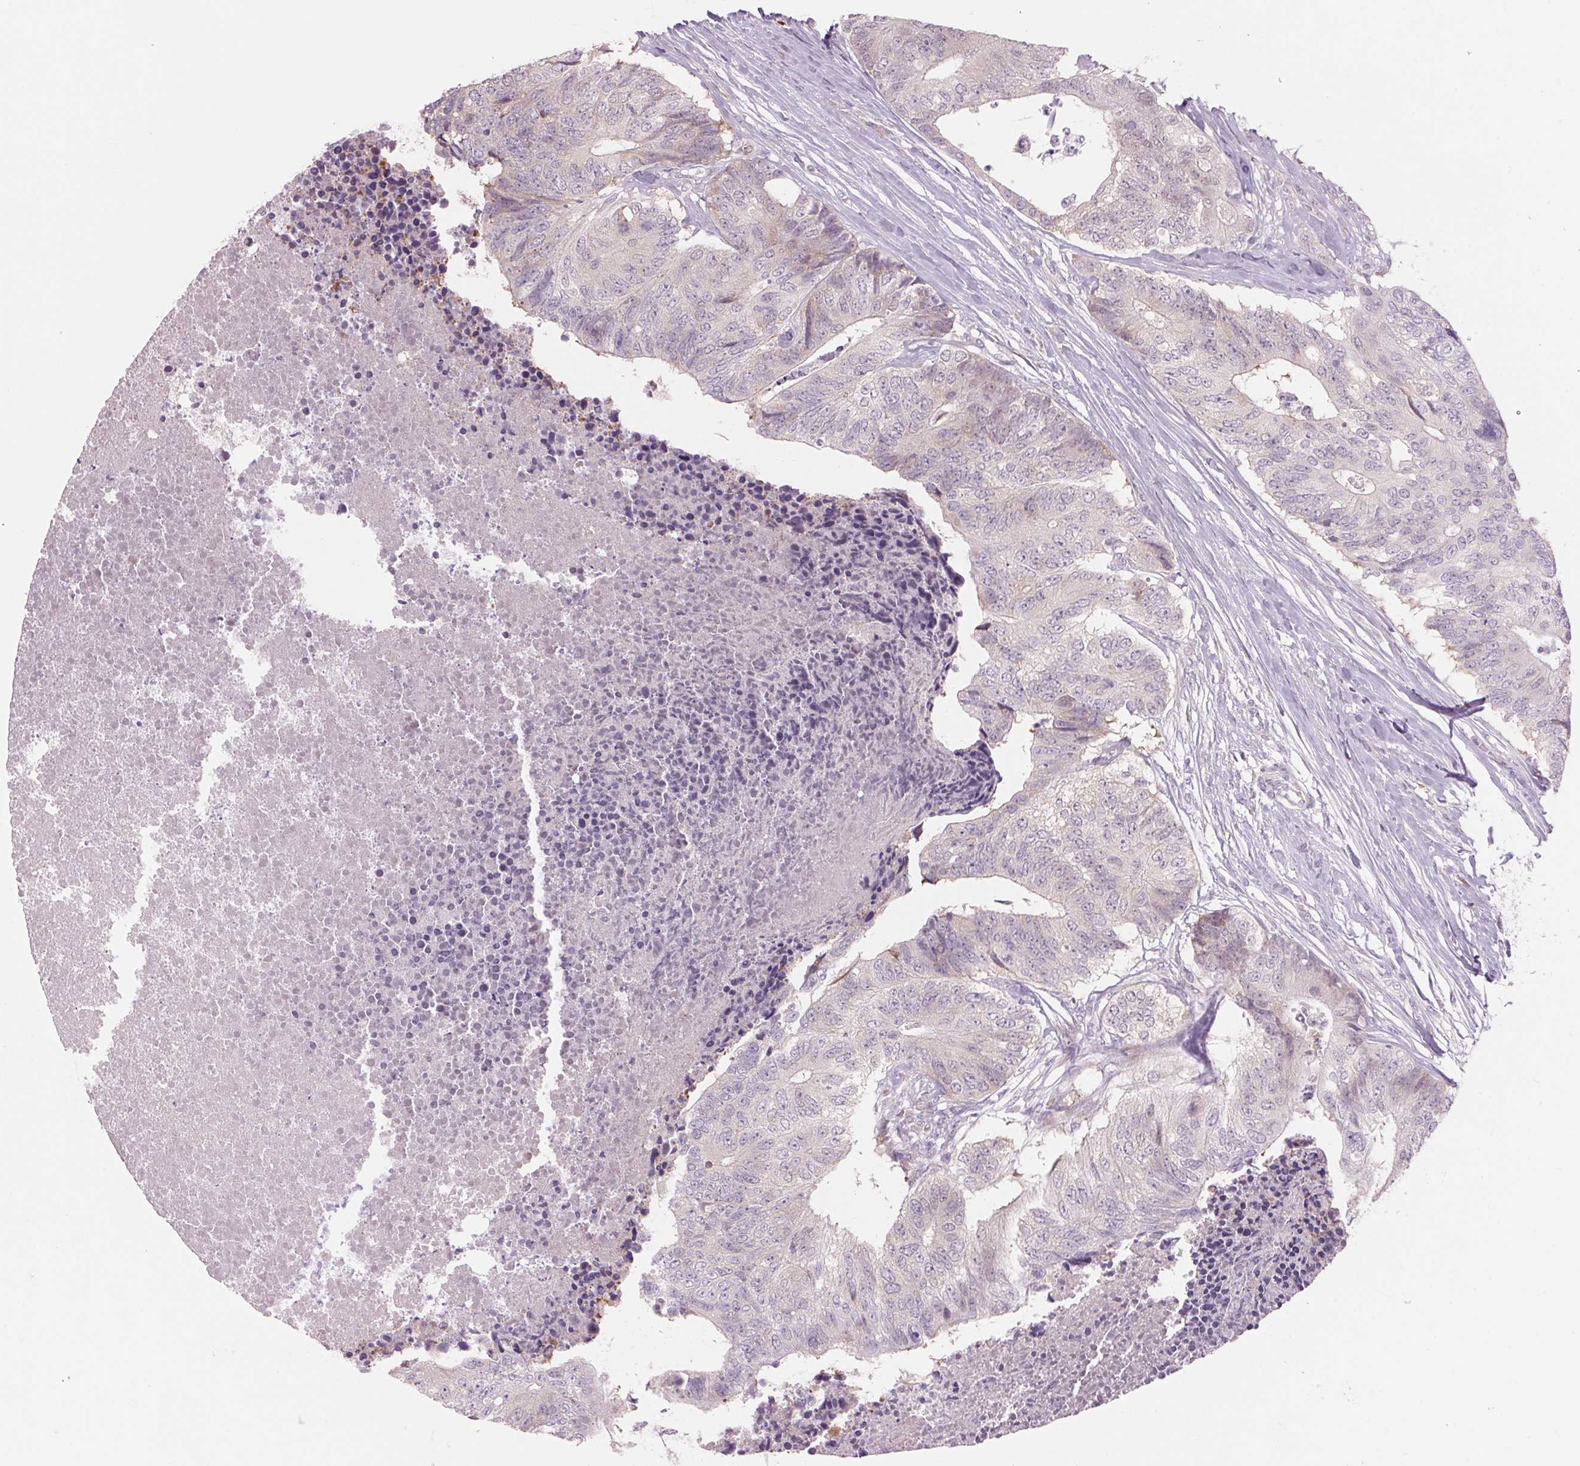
{"staining": {"intensity": "negative", "quantity": "none", "location": "none"}, "tissue": "colorectal cancer", "cell_type": "Tumor cells", "image_type": "cancer", "snomed": [{"axis": "morphology", "description": "Adenocarcinoma, NOS"}, {"axis": "topography", "description": "Colon"}], "caption": "Tumor cells show no significant staining in colorectal cancer (adenocarcinoma).", "gene": "GNMT", "patient": {"sex": "female", "age": 67}}